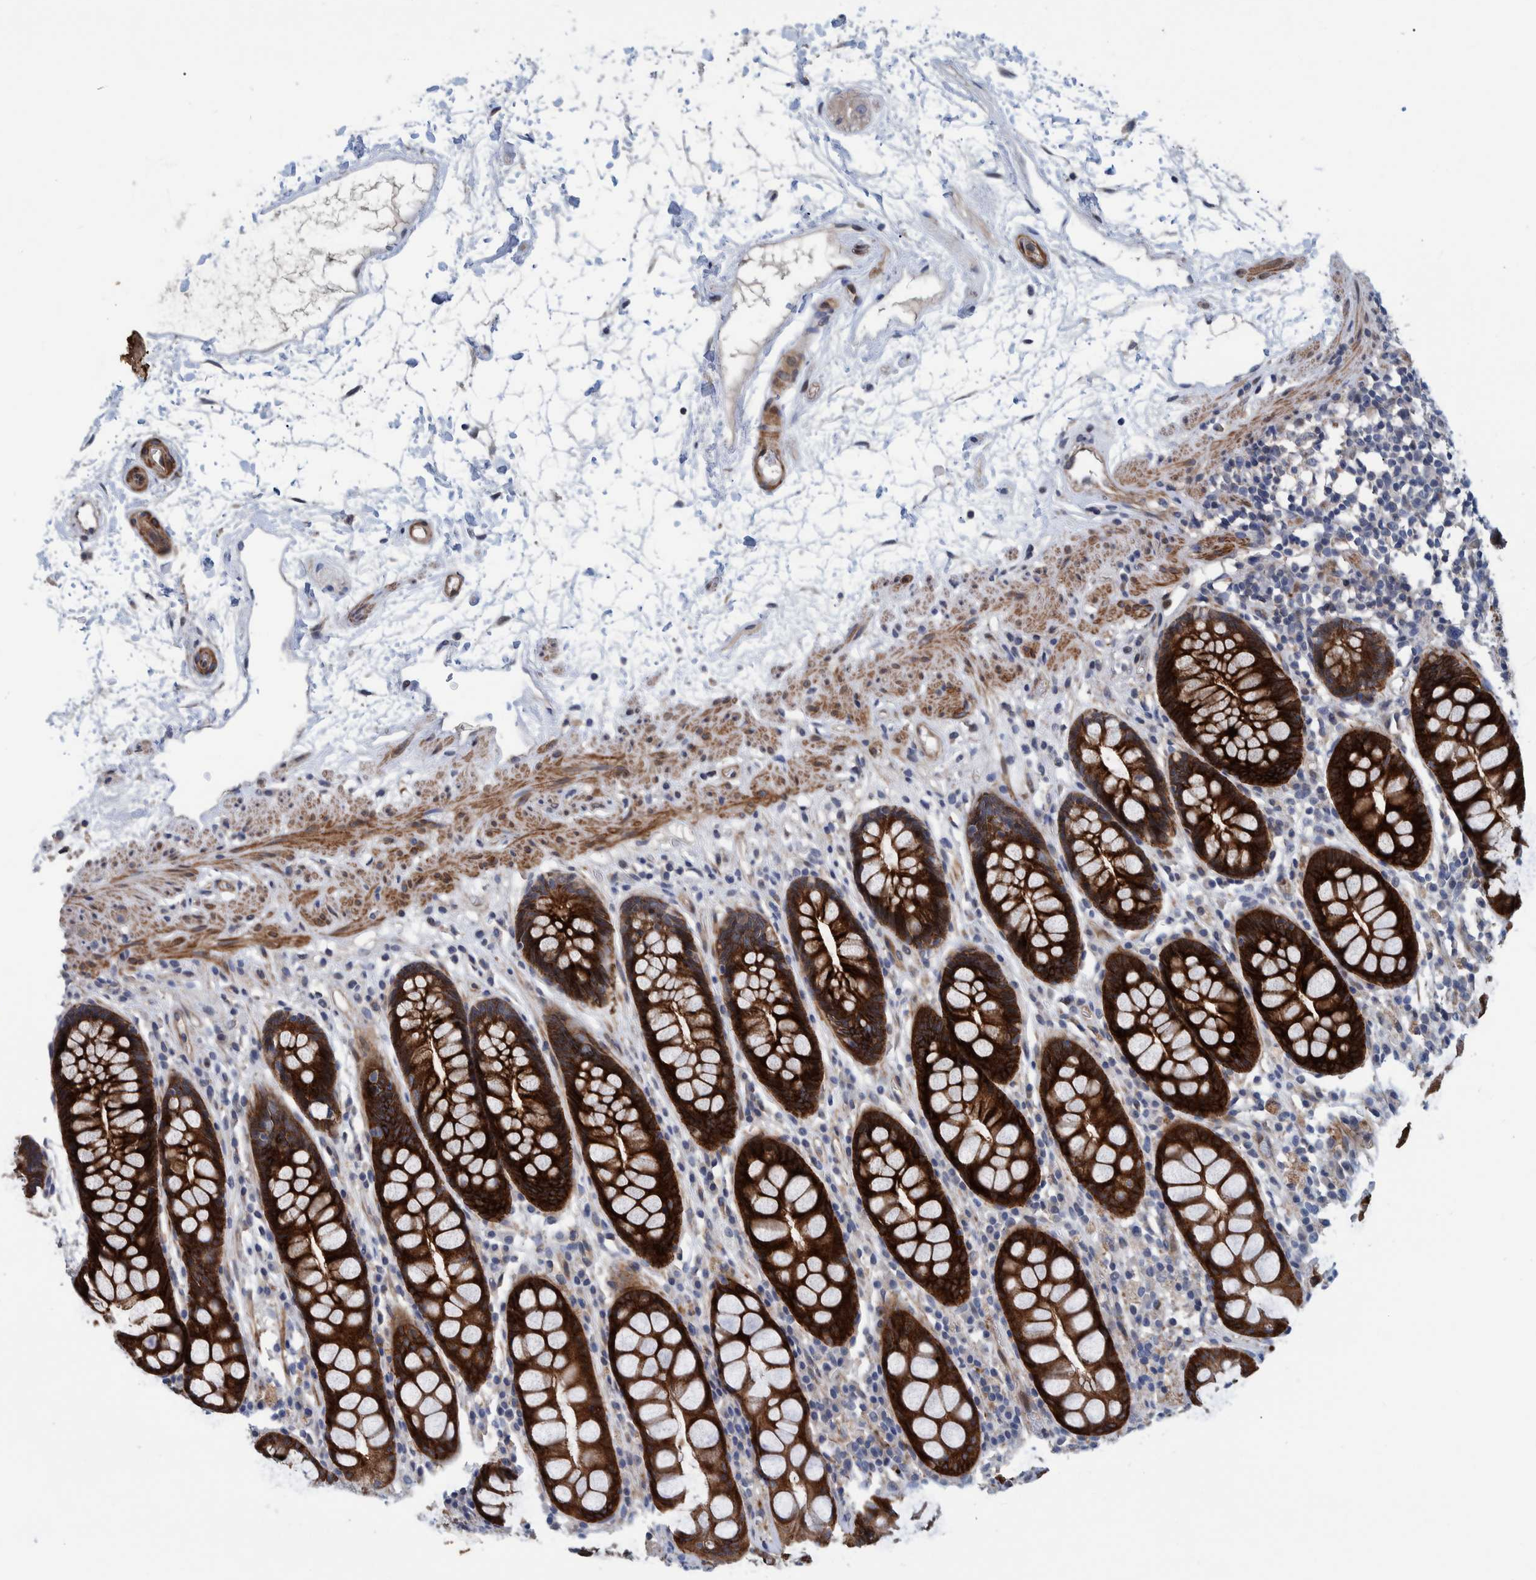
{"staining": {"intensity": "strong", "quantity": ">75%", "location": "cytoplasmic/membranous"}, "tissue": "rectum", "cell_type": "Glandular cells", "image_type": "normal", "snomed": [{"axis": "morphology", "description": "Normal tissue, NOS"}, {"axis": "topography", "description": "Rectum"}], "caption": "IHC (DAB) staining of unremarkable human rectum shows strong cytoplasmic/membranous protein positivity in about >75% of glandular cells. The staining was performed using DAB, with brown indicating positive protein expression. Nuclei are stained blue with hematoxylin.", "gene": "MKS1", "patient": {"sex": "male", "age": 64}}